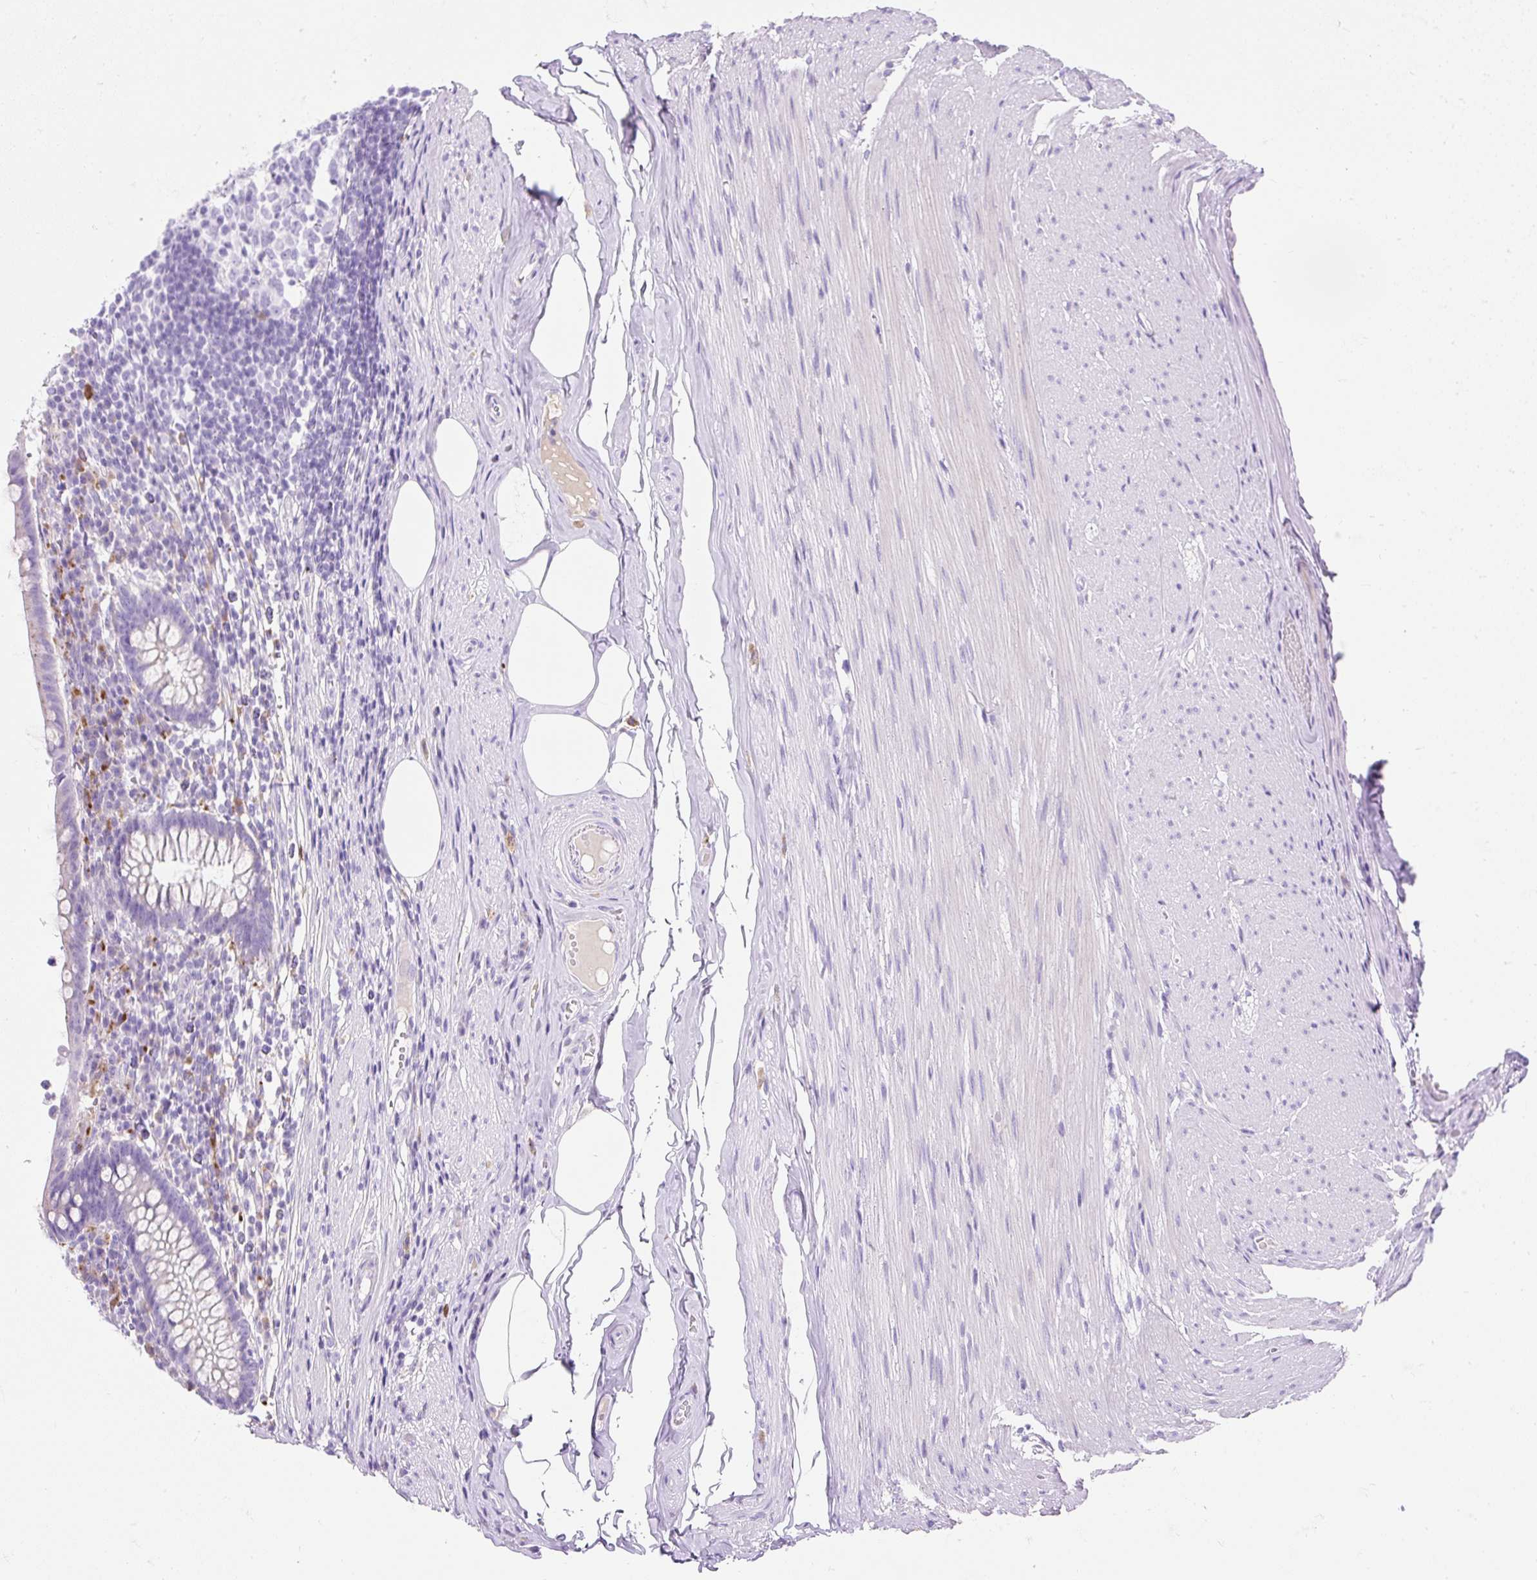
{"staining": {"intensity": "moderate", "quantity": "25%-75%", "location": "cytoplasmic/membranous"}, "tissue": "appendix", "cell_type": "Glandular cells", "image_type": "normal", "snomed": [{"axis": "morphology", "description": "Normal tissue, NOS"}, {"axis": "topography", "description": "Appendix"}], "caption": "Immunohistochemistry histopathology image of benign human appendix stained for a protein (brown), which displays medium levels of moderate cytoplasmic/membranous expression in approximately 25%-75% of glandular cells.", "gene": "HEXB", "patient": {"sex": "female", "age": 56}}